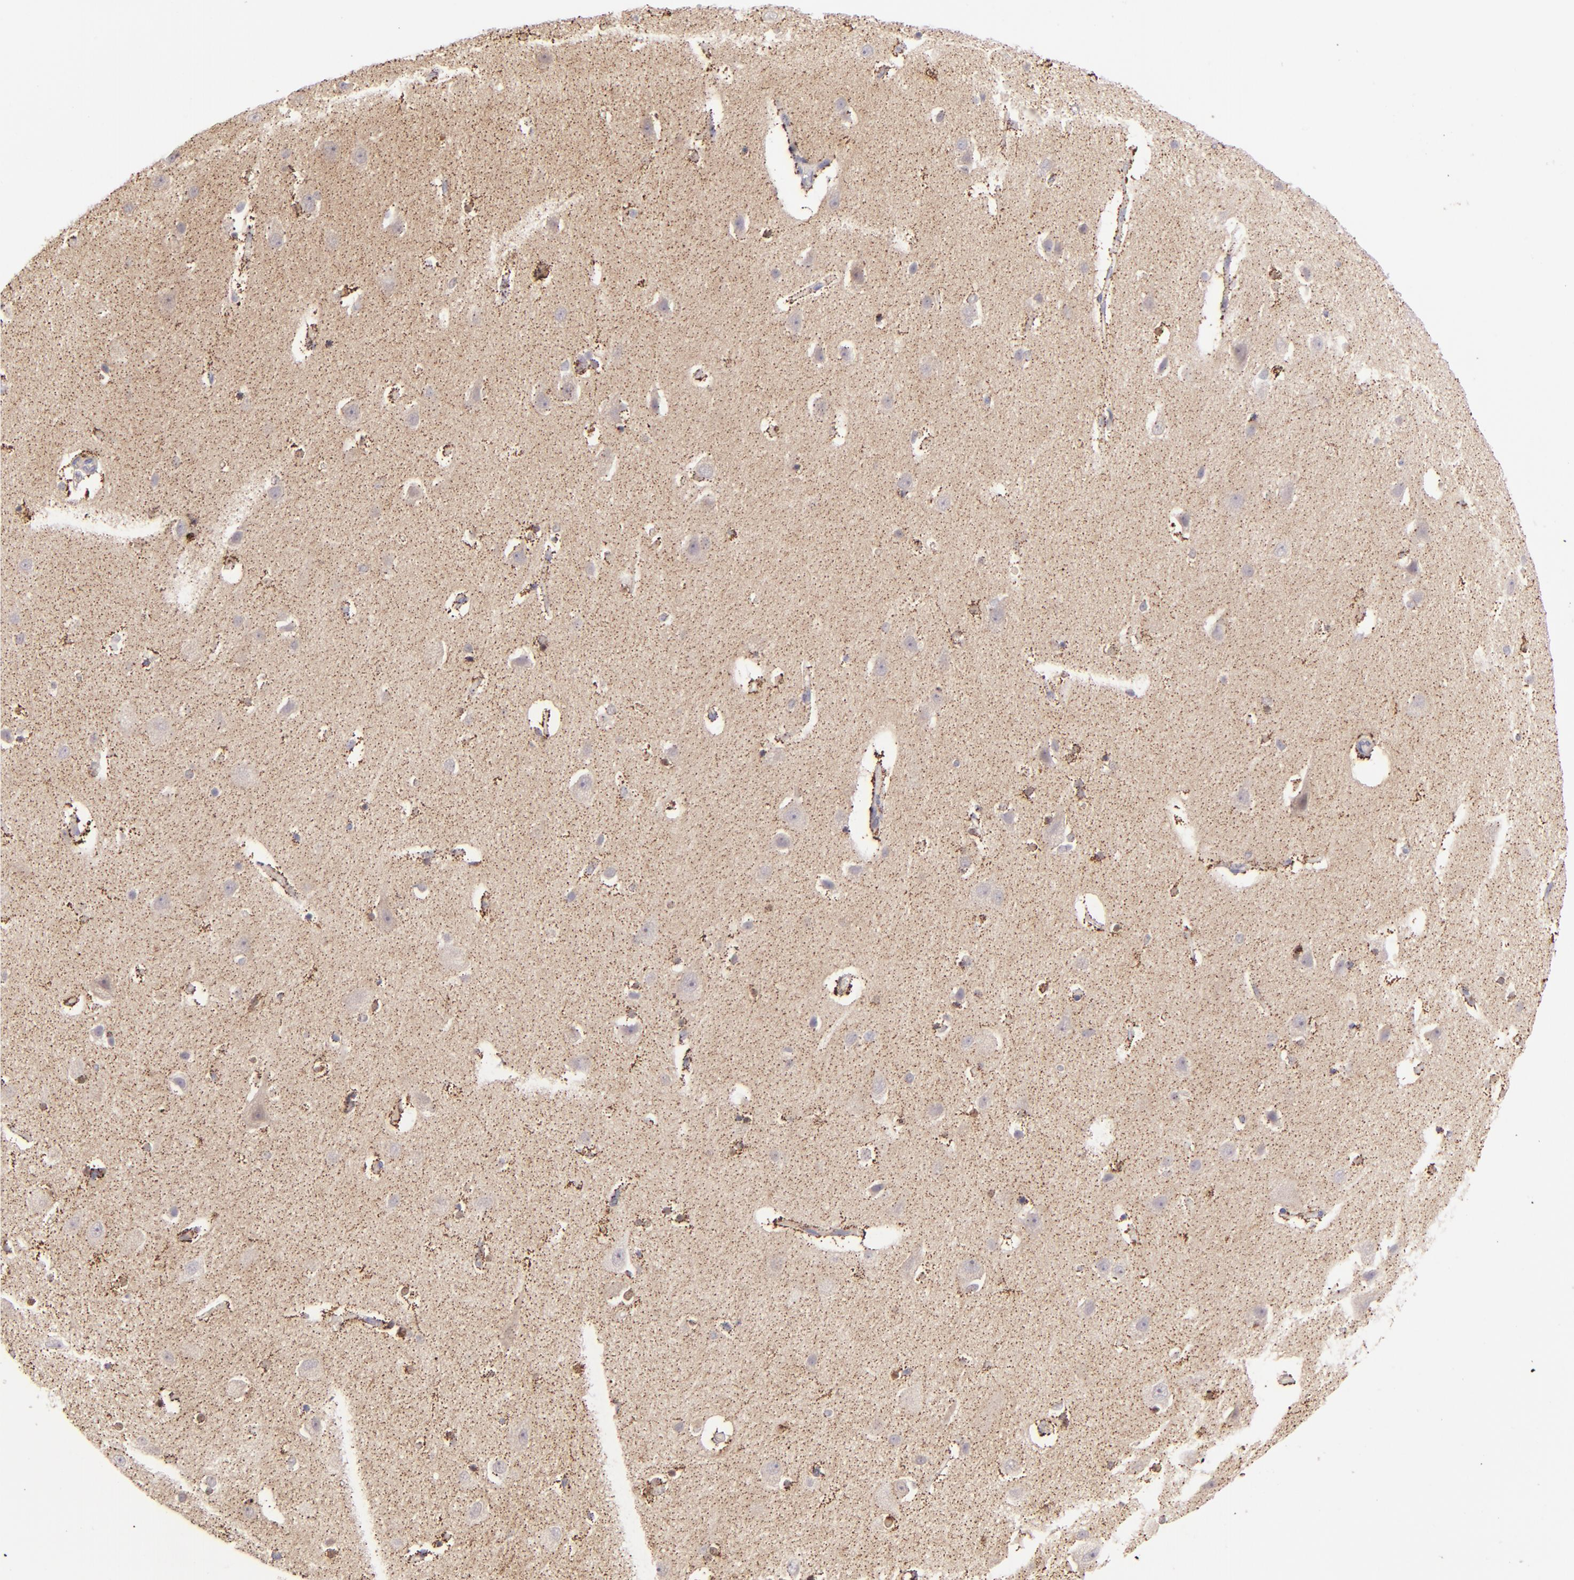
{"staining": {"intensity": "moderate", "quantity": "<25%", "location": "cytoplasmic/membranous"}, "tissue": "caudate", "cell_type": "Glial cells", "image_type": "normal", "snomed": [{"axis": "morphology", "description": "Normal tissue, NOS"}, {"axis": "topography", "description": "Lateral ventricle wall"}], "caption": "IHC micrograph of normal caudate: caudate stained using immunohistochemistry (IHC) demonstrates low levels of moderate protein expression localized specifically in the cytoplasmic/membranous of glial cells, appearing as a cytoplasmic/membranous brown color.", "gene": "SH2D4A", "patient": {"sex": "female", "age": 54}}